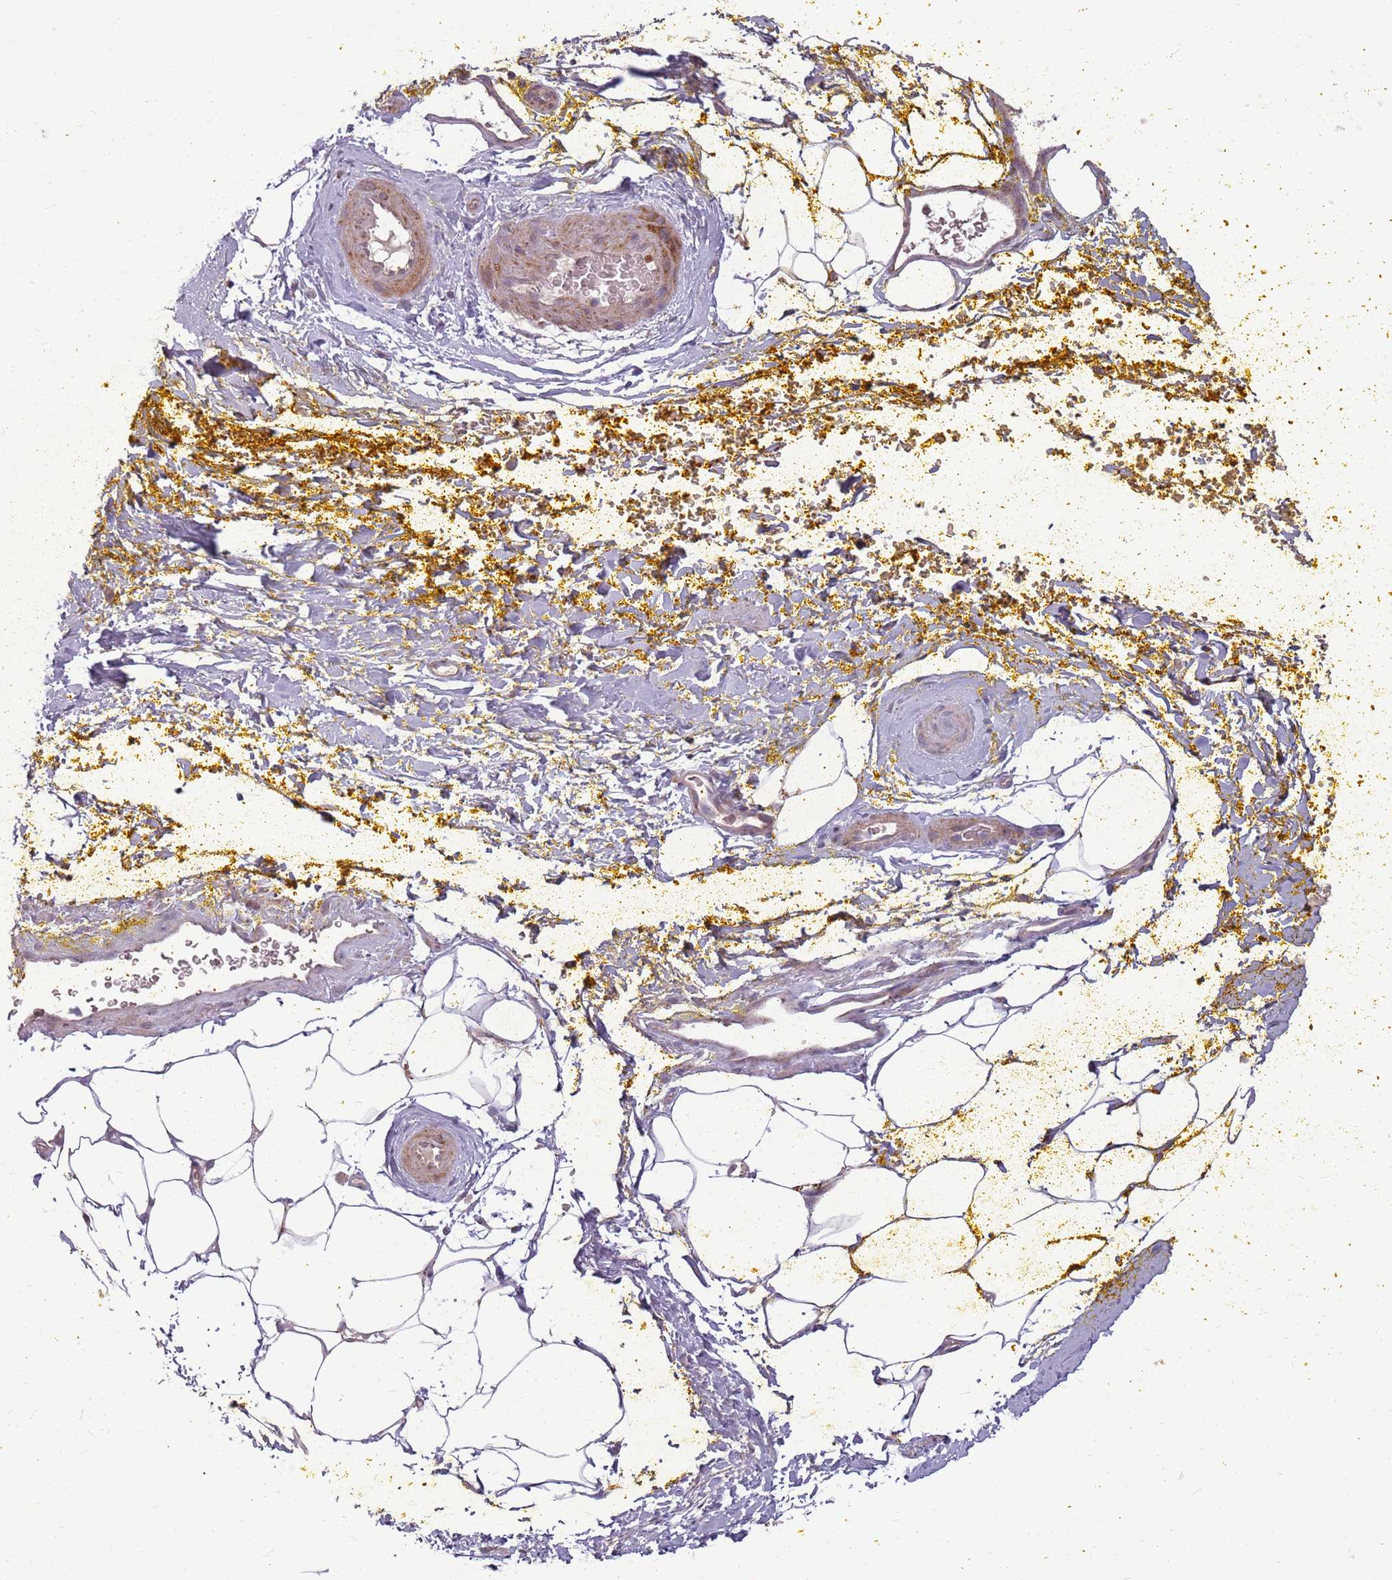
{"staining": {"intensity": "weak", "quantity": "25%-75%", "location": "cytoplasmic/membranous"}, "tissue": "adipose tissue", "cell_type": "Adipocytes", "image_type": "normal", "snomed": [{"axis": "morphology", "description": "Normal tissue, NOS"}, {"axis": "morphology", "description": "Adenocarcinoma, Low grade"}, {"axis": "topography", "description": "Prostate"}, {"axis": "topography", "description": "Peripheral nerve tissue"}], "caption": "Immunohistochemical staining of benign adipose tissue demonstrates weak cytoplasmic/membranous protein expression in approximately 25%-75% of adipocytes. (DAB (3,3'-diaminobenzidine) IHC with brightfield microscopy, high magnification).", "gene": "ZNF530", "patient": {"sex": "male", "age": 63}}